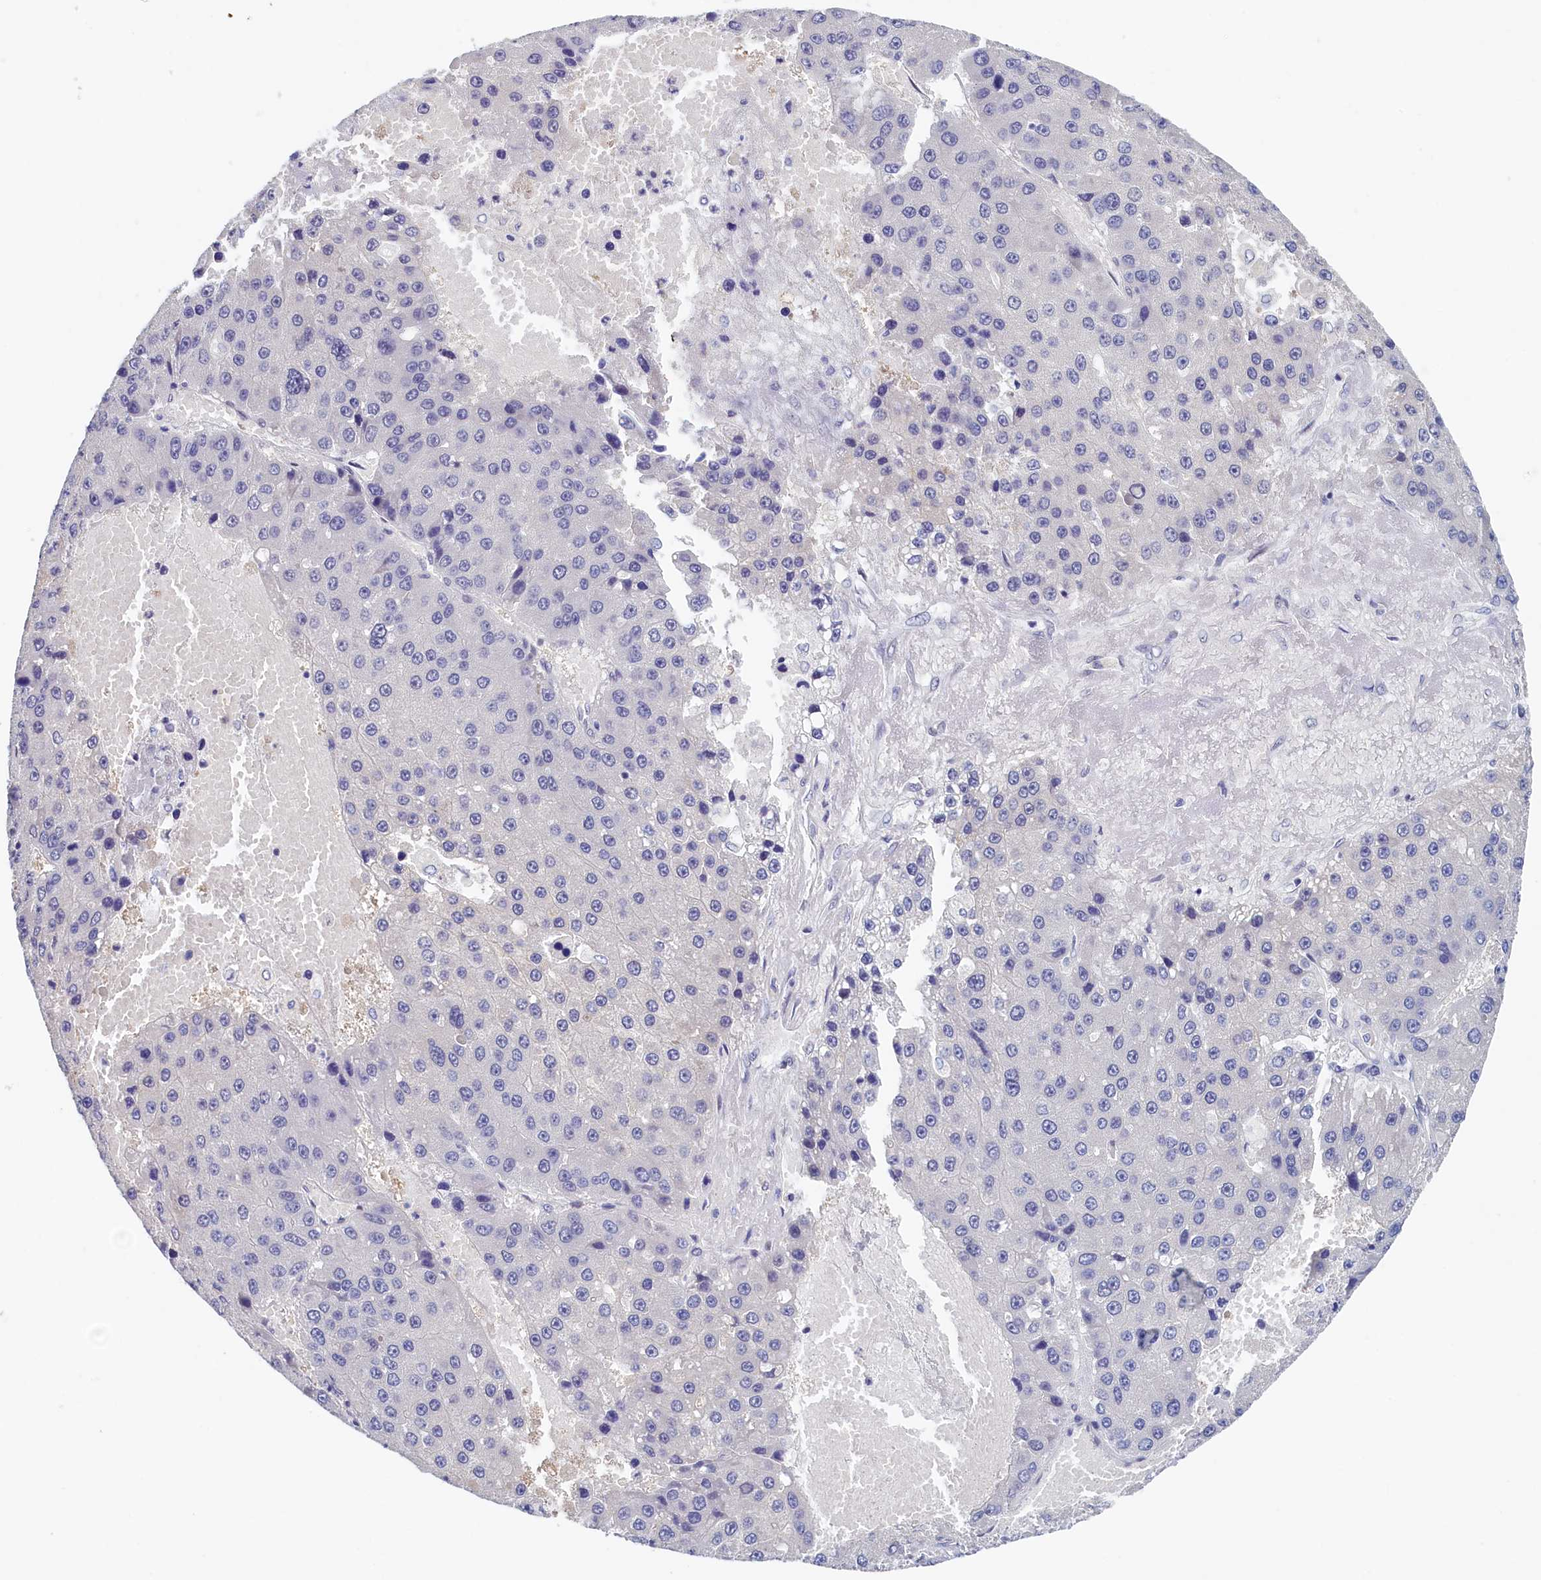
{"staining": {"intensity": "negative", "quantity": "none", "location": "none"}, "tissue": "liver cancer", "cell_type": "Tumor cells", "image_type": "cancer", "snomed": [{"axis": "morphology", "description": "Carcinoma, Hepatocellular, NOS"}, {"axis": "topography", "description": "Liver"}], "caption": "There is no significant expression in tumor cells of liver hepatocellular carcinoma. (Brightfield microscopy of DAB (3,3'-diaminobenzidine) IHC at high magnification).", "gene": "MOSPD3", "patient": {"sex": "female", "age": 73}}